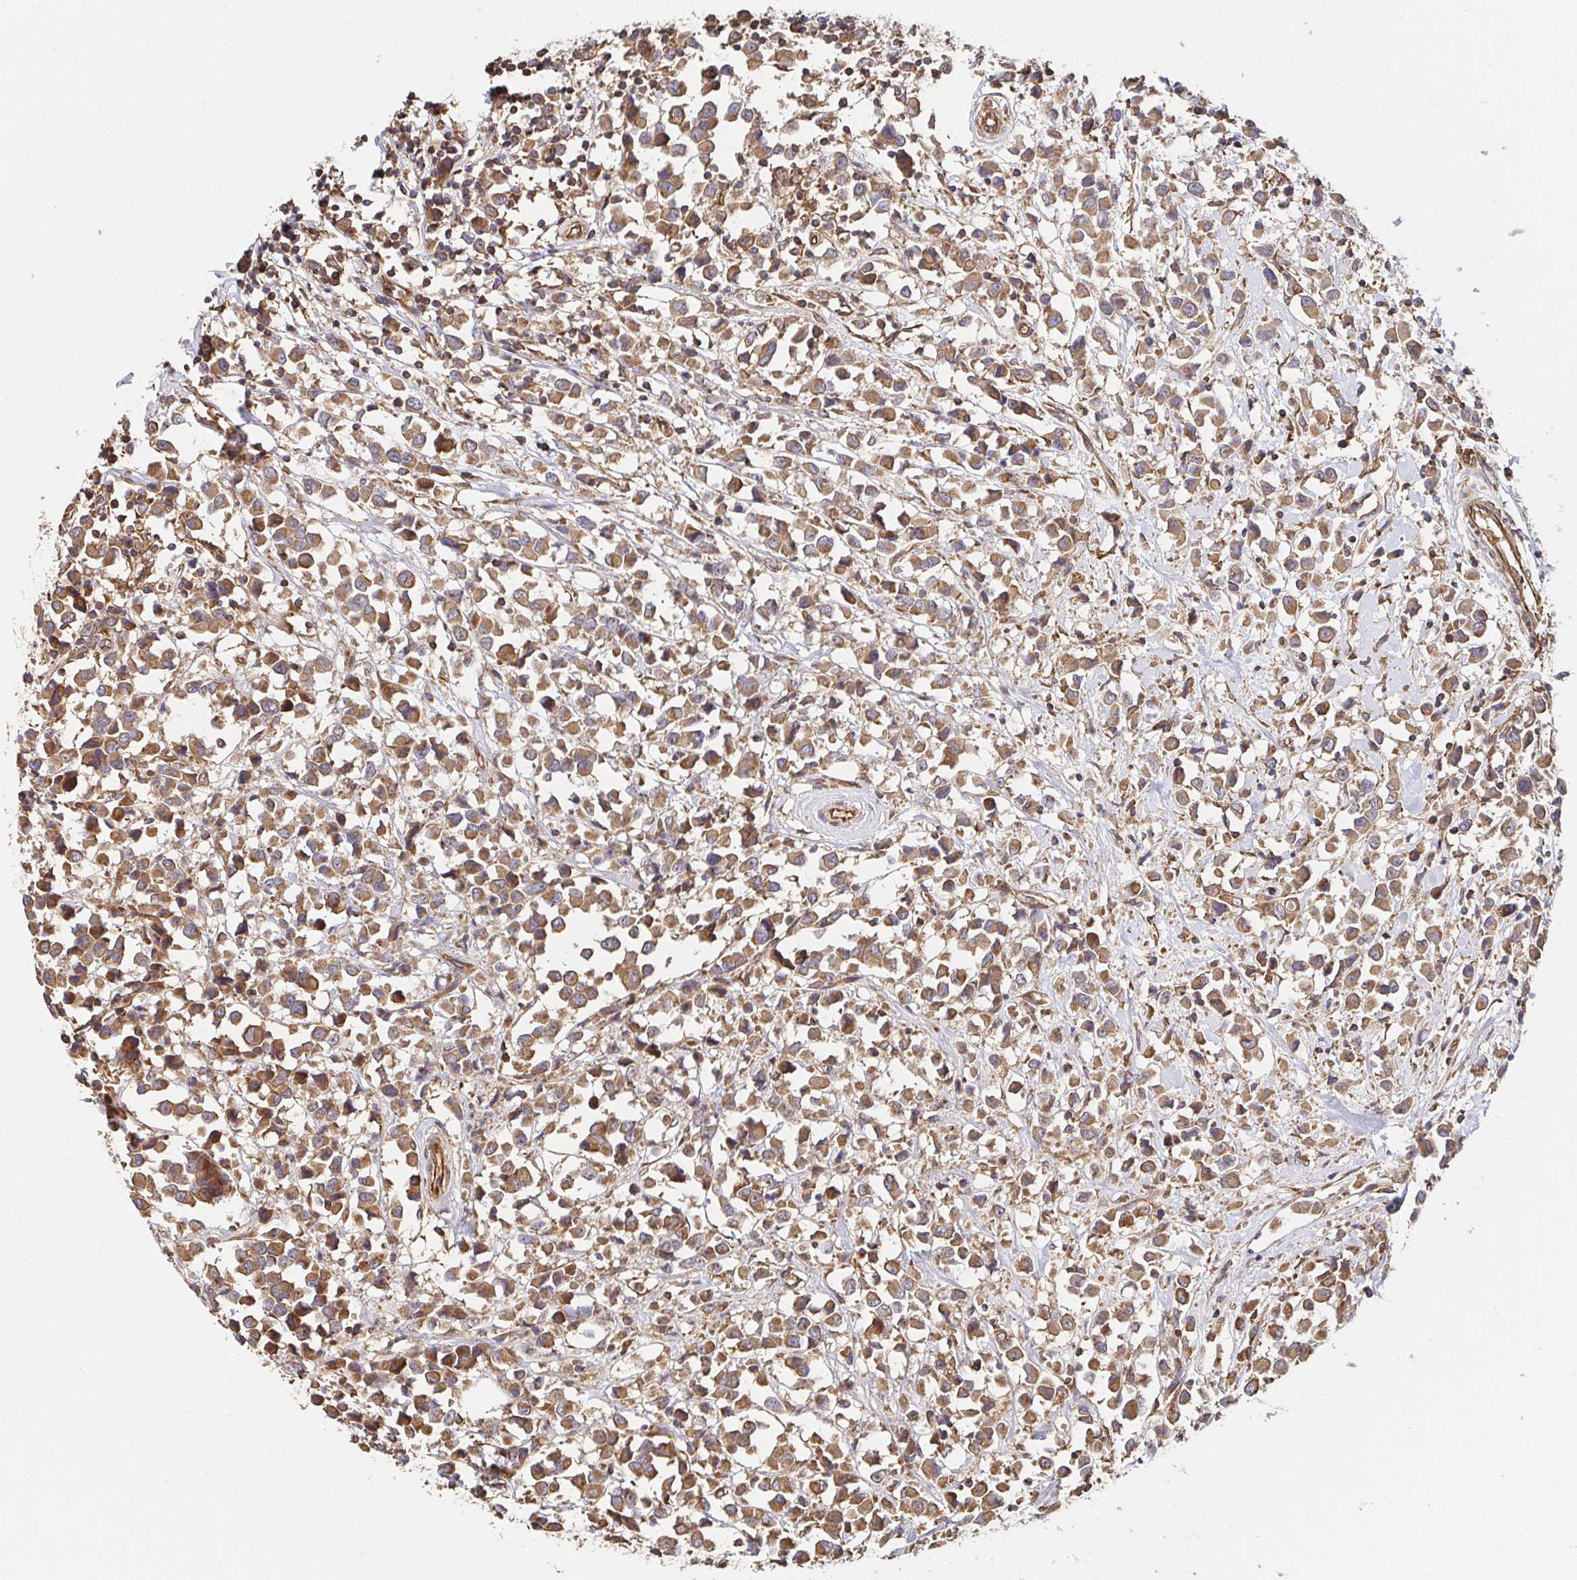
{"staining": {"intensity": "moderate", "quantity": ">75%", "location": "cytoplasmic/membranous"}, "tissue": "breast cancer", "cell_type": "Tumor cells", "image_type": "cancer", "snomed": [{"axis": "morphology", "description": "Duct carcinoma"}, {"axis": "topography", "description": "Breast"}], "caption": "Immunohistochemistry (DAB (3,3'-diaminobenzidine)) staining of breast cancer (invasive ductal carcinoma) reveals moderate cytoplasmic/membranous protein positivity in approximately >75% of tumor cells.", "gene": "APBB1", "patient": {"sex": "female", "age": 61}}